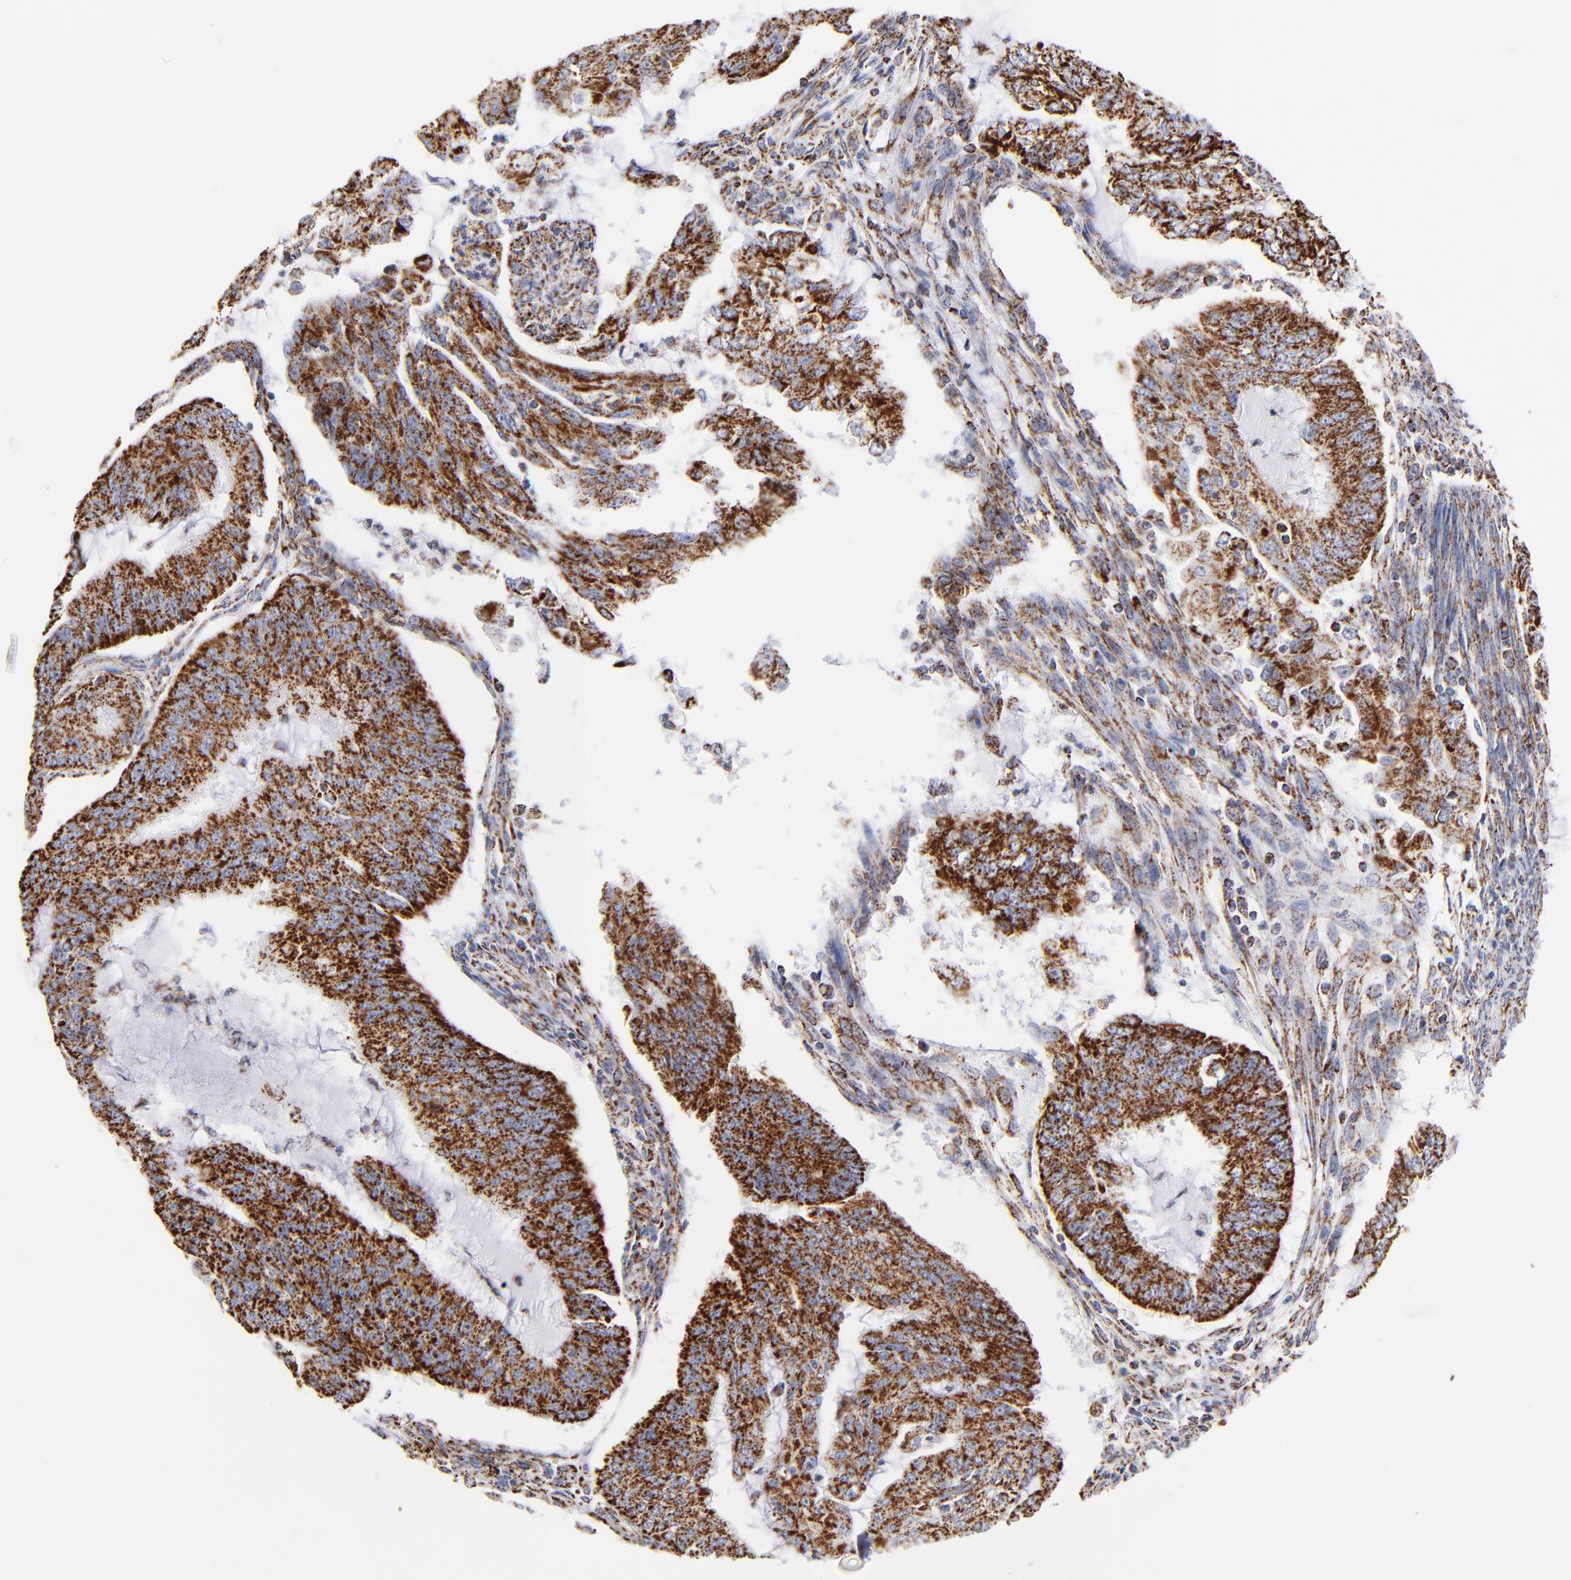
{"staining": {"intensity": "strong", "quantity": ">75%", "location": "cytoplasmic/membranous"}, "tissue": "endometrial cancer", "cell_type": "Tumor cells", "image_type": "cancer", "snomed": [{"axis": "morphology", "description": "Adenocarcinoma, NOS"}, {"axis": "topography", "description": "Endometrium"}], "caption": "Endometrial cancer stained for a protein demonstrates strong cytoplasmic/membranous positivity in tumor cells. The staining was performed using DAB (3,3'-diaminobenzidine), with brown indicating positive protein expression. Nuclei are stained blue with hematoxylin.", "gene": "PHB1", "patient": {"sex": "female", "age": 75}}